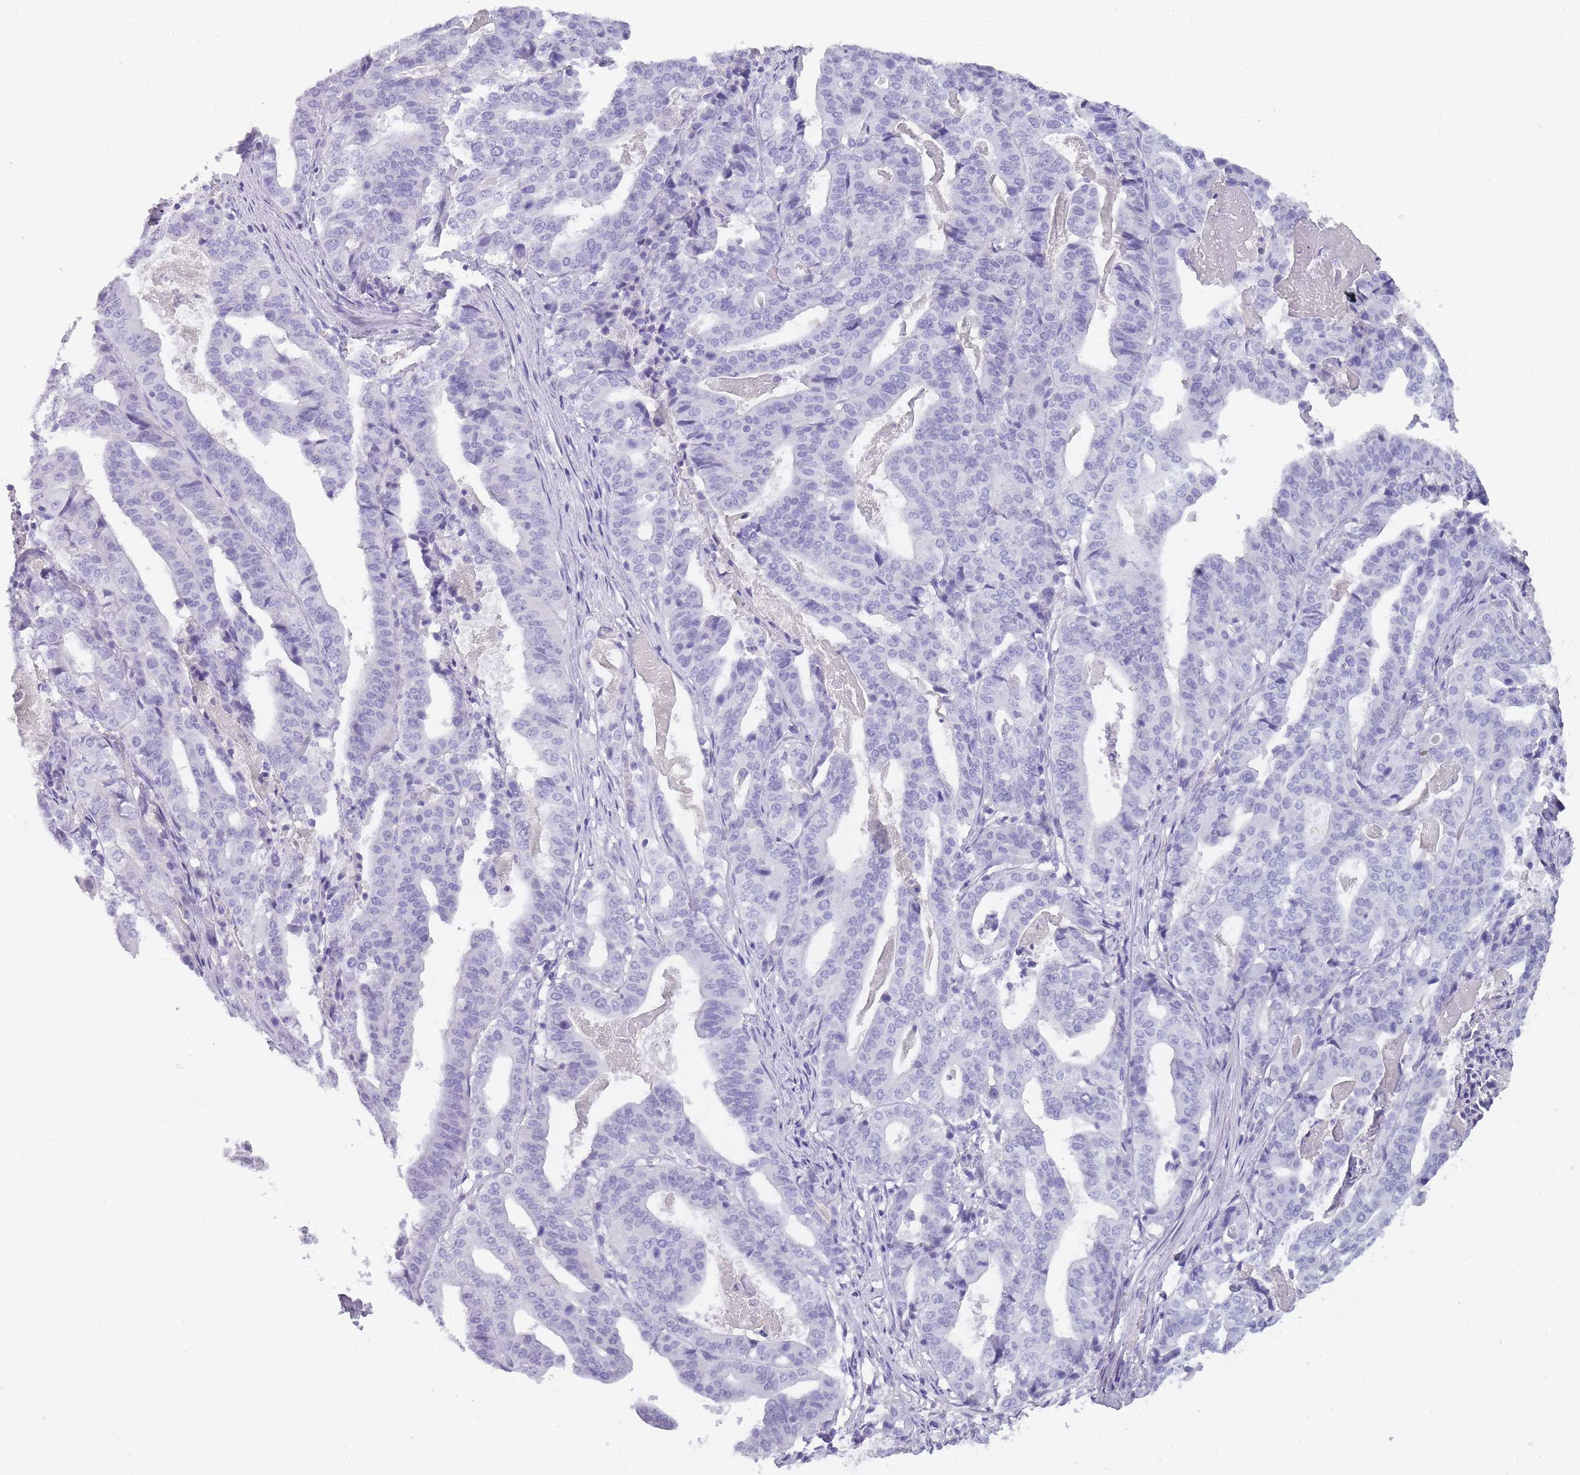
{"staining": {"intensity": "negative", "quantity": "none", "location": "none"}, "tissue": "stomach cancer", "cell_type": "Tumor cells", "image_type": "cancer", "snomed": [{"axis": "morphology", "description": "Adenocarcinoma, NOS"}, {"axis": "topography", "description": "Stomach"}], "caption": "DAB immunohistochemical staining of human stomach cancer (adenocarcinoma) exhibits no significant expression in tumor cells. Brightfield microscopy of immunohistochemistry stained with DAB (3,3'-diaminobenzidine) (brown) and hematoxylin (blue), captured at high magnification.", "gene": "TCP11", "patient": {"sex": "male", "age": 48}}